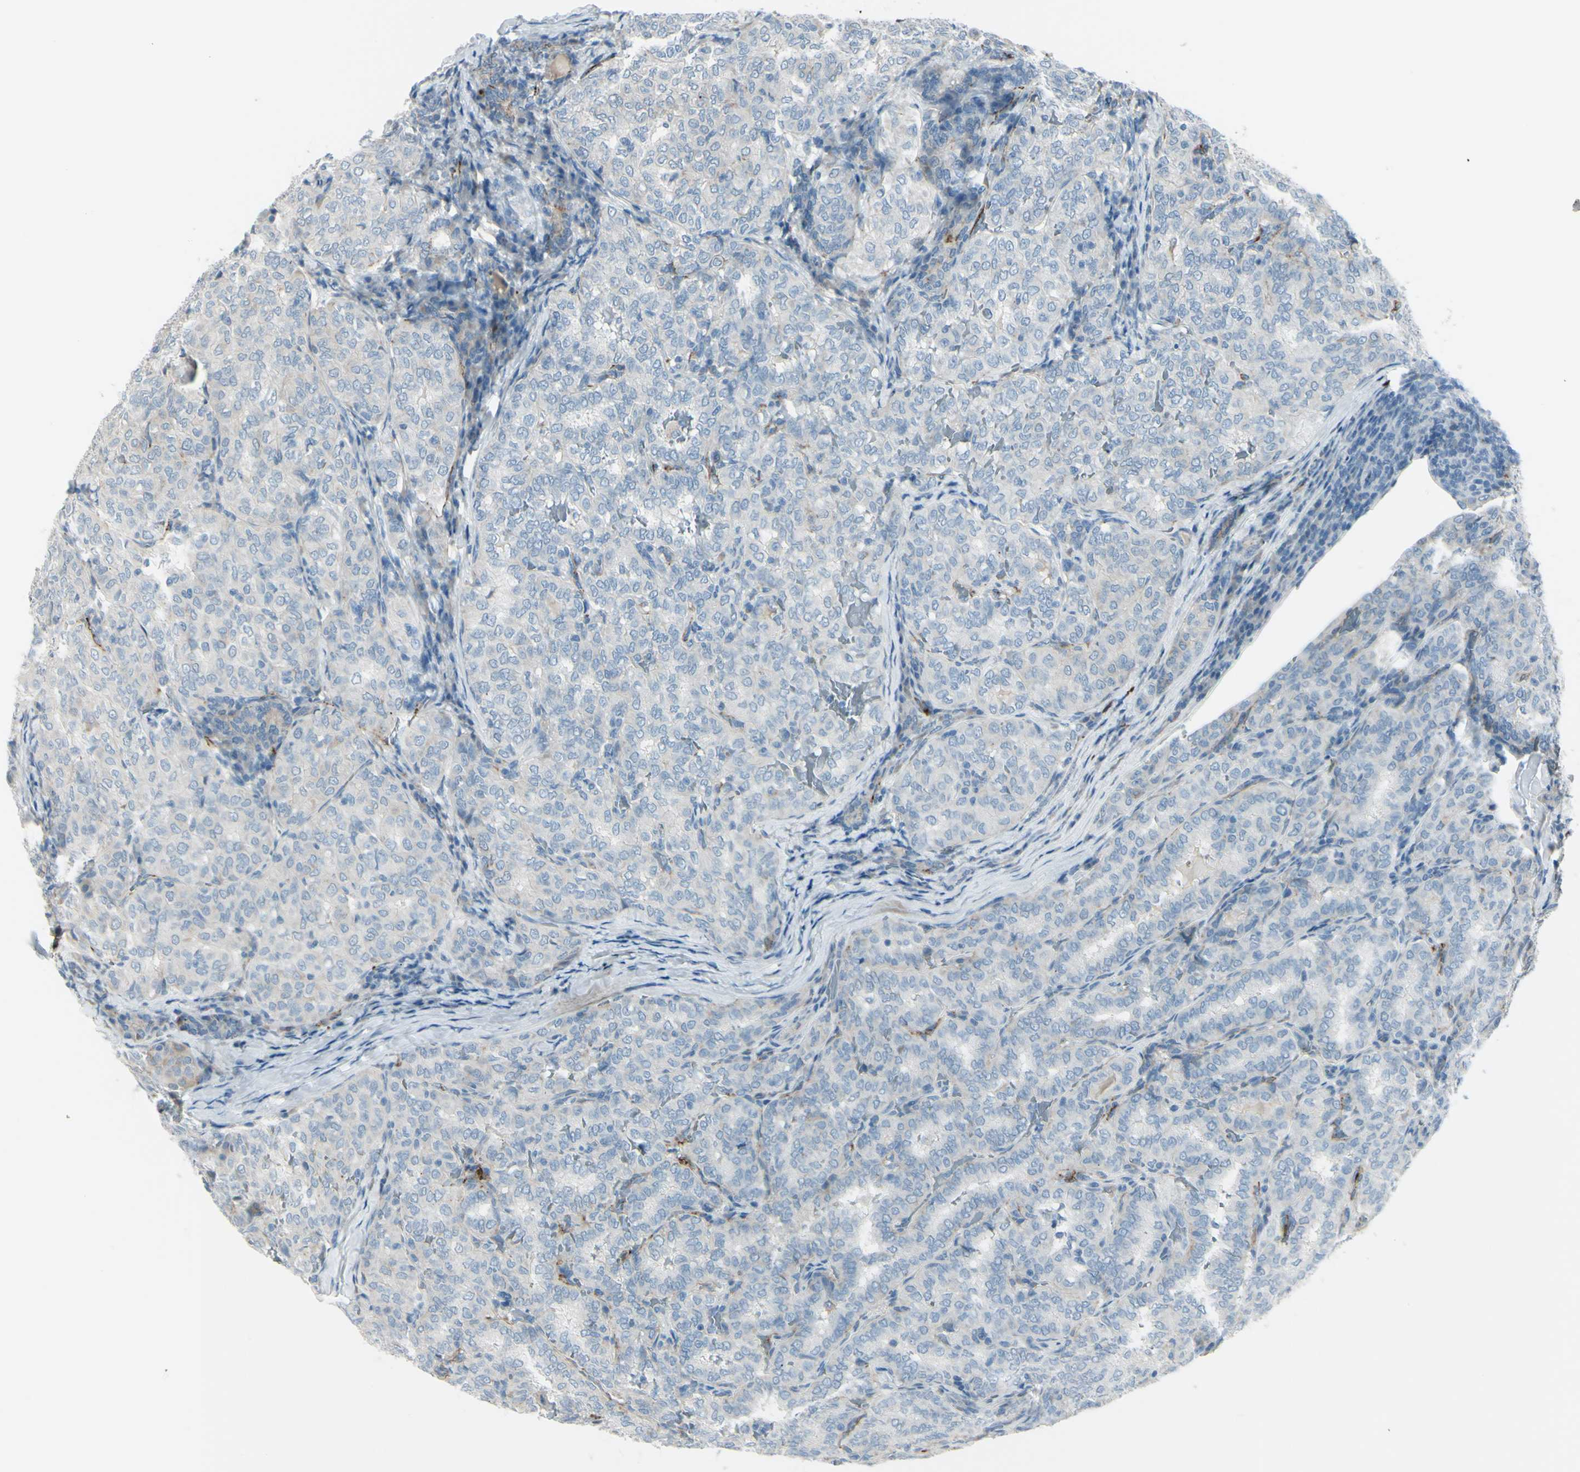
{"staining": {"intensity": "negative", "quantity": "none", "location": "none"}, "tissue": "thyroid cancer", "cell_type": "Tumor cells", "image_type": "cancer", "snomed": [{"axis": "morphology", "description": "Normal tissue, NOS"}, {"axis": "morphology", "description": "Papillary adenocarcinoma, NOS"}, {"axis": "topography", "description": "Thyroid gland"}], "caption": "A micrograph of thyroid cancer (papillary adenocarcinoma) stained for a protein demonstrates no brown staining in tumor cells. The staining is performed using DAB brown chromogen with nuclei counter-stained in using hematoxylin.", "gene": "GPR34", "patient": {"sex": "female", "age": 30}}